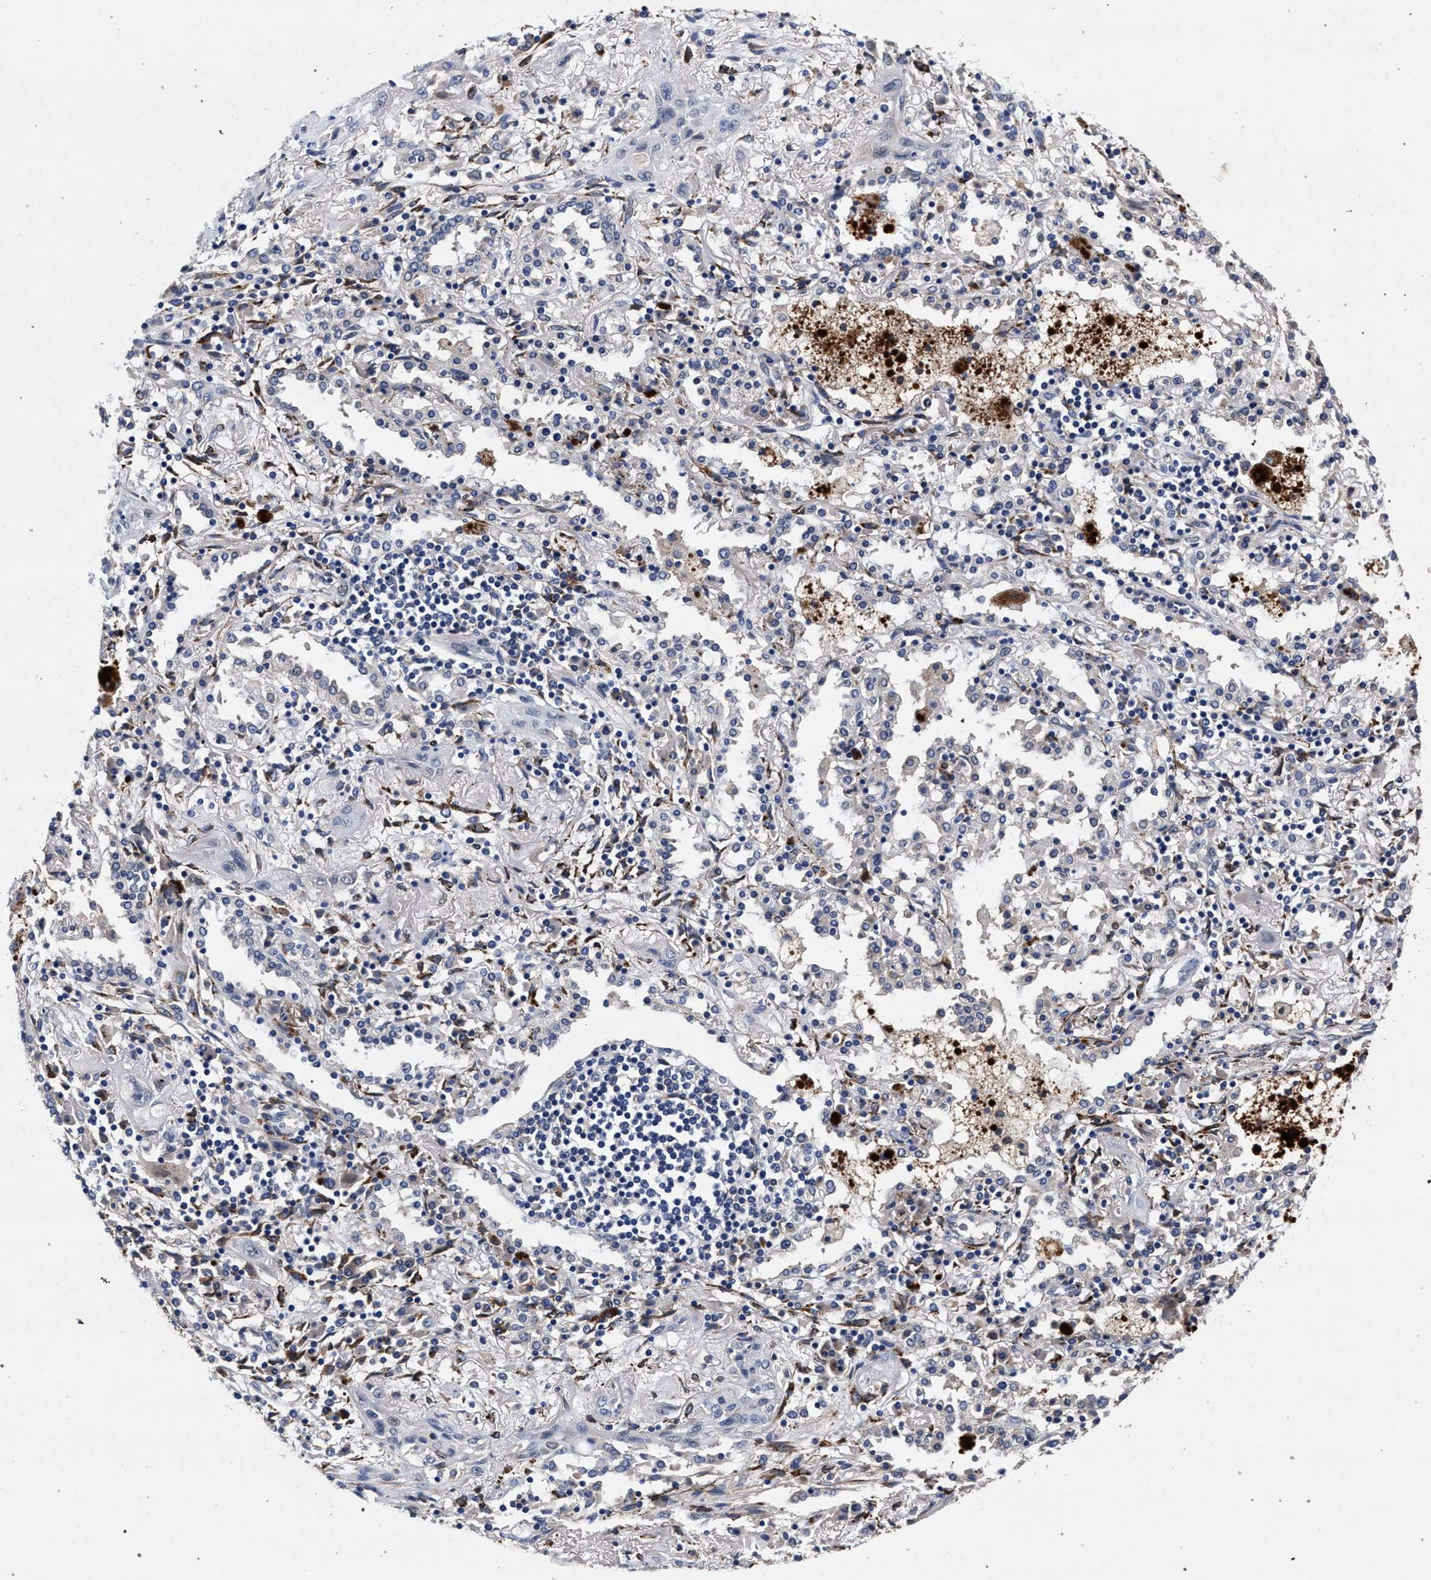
{"staining": {"intensity": "negative", "quantity": "none", "location": "none"}, "tissue": "lung cancer", "cell_type": "Tumor cells", "image_type": "cancer", "snomed": [{"axis": "morphology", "description": "Squamous cell carcinoma, NOS"}, {"axis": "topography", "description": "Lung"}], "caption": "Tumor cells show no significant protein positivity in lung cancer.", "gene": "NEK7", "patient": {"sex": "female", "age": 47}}